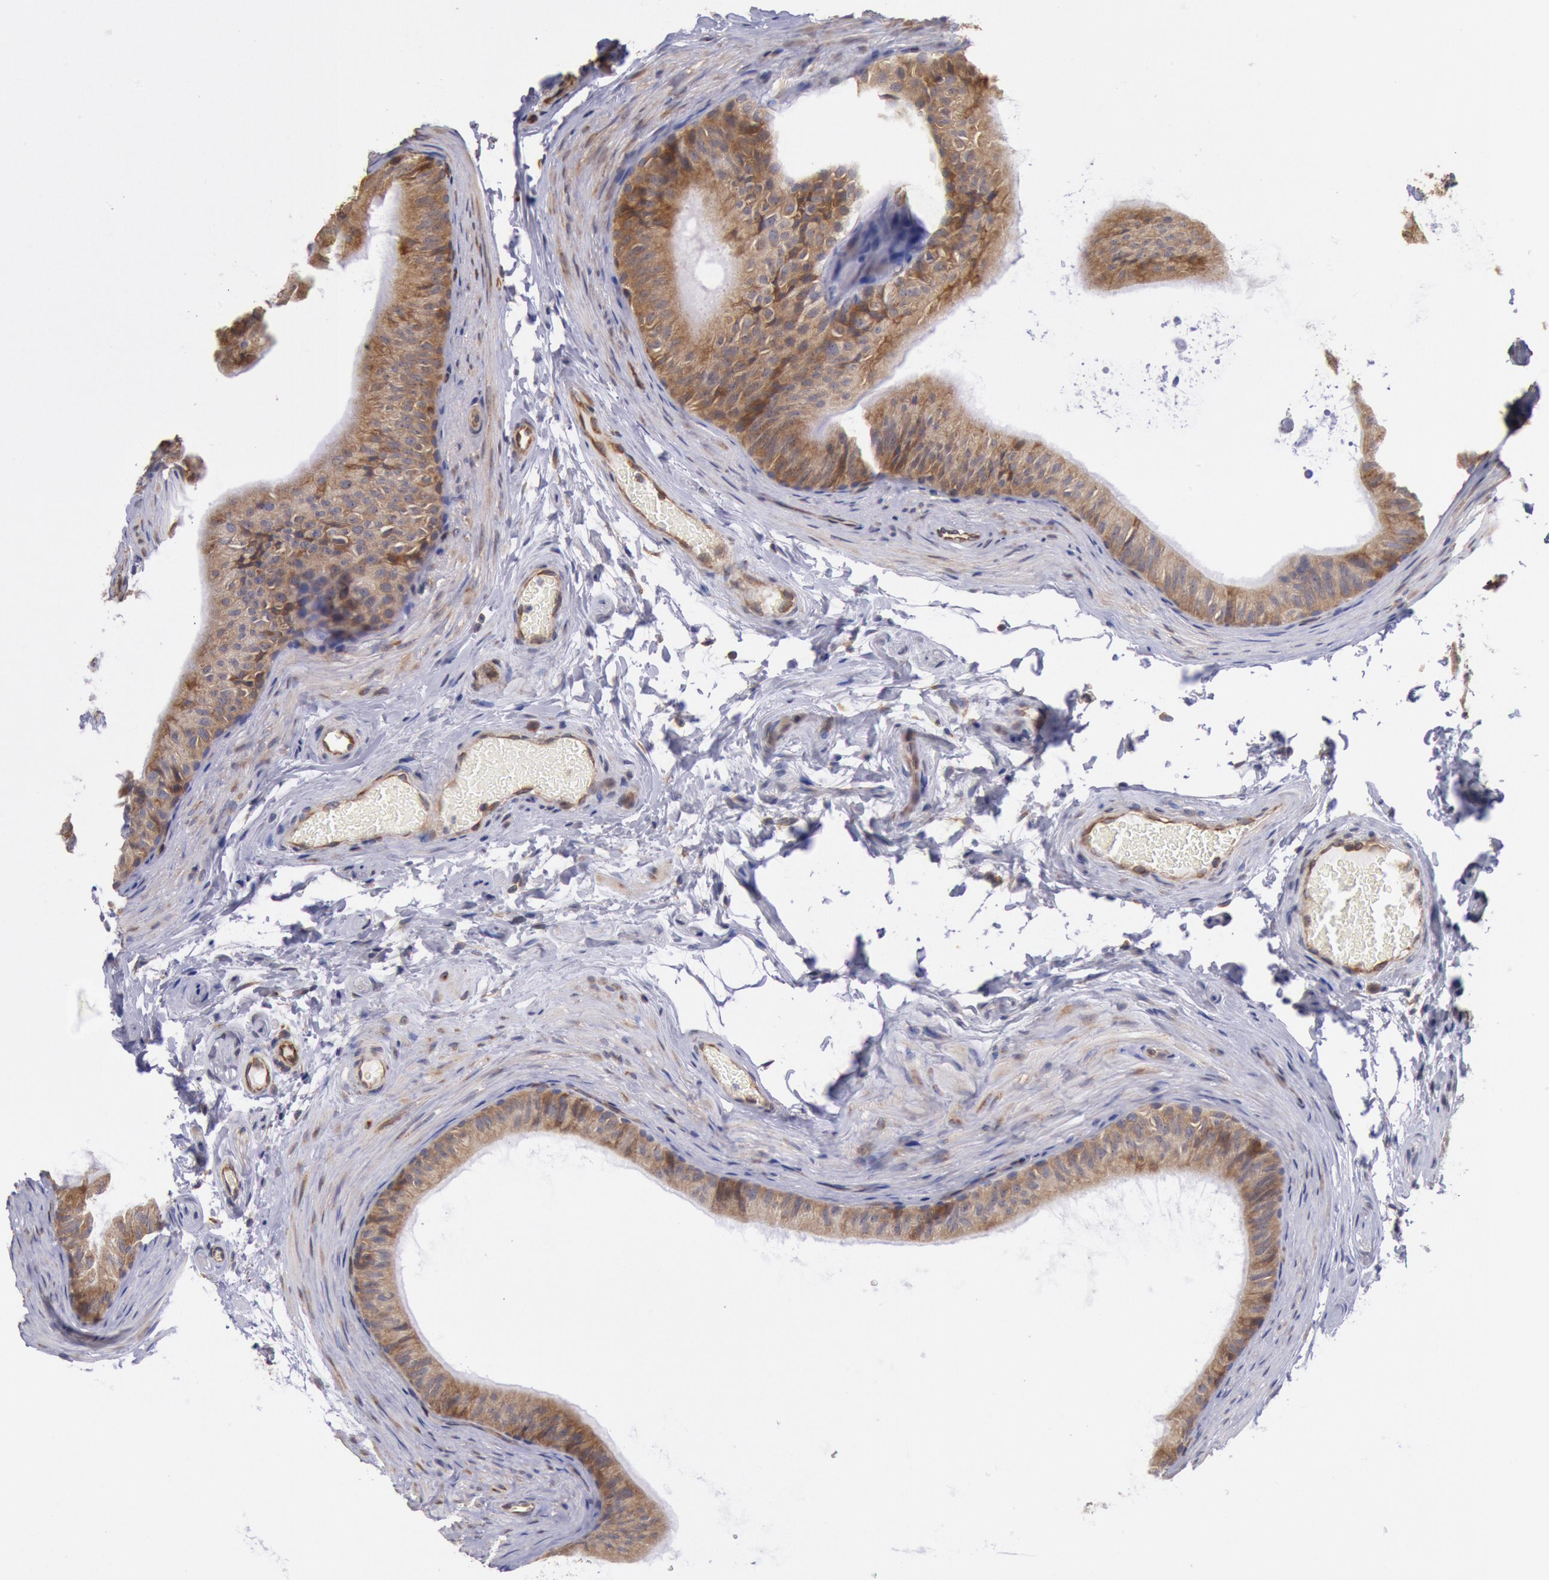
{"staining": {"intensity": "moderate", "quantity": ">75%", "location": "cytoplasmic/membranous"}, "tissue": "epididymis", "cell_type": "Glandular cells", "image_type": "normal", "snomed": [{"axis": "morphology", "description": "Normal tissue, NOS"}, {"axis": "topography", "description": "Testis"}, {"axis": "topography", "description": "Epididymis"}], "caption": "Glandular cells exhibit medium levels of moderate cytoplasmic/membranous positivity in approximately >75% of cells in benign human epididymis. The protein is stained brown, and the nuclei are stained in blue (DAB (3,3'-diaminobenzidine) IHC with brightfield microscopy, high magnification).", "gene": "DRG1", "patient": {"sex": "male", "age": 36}}